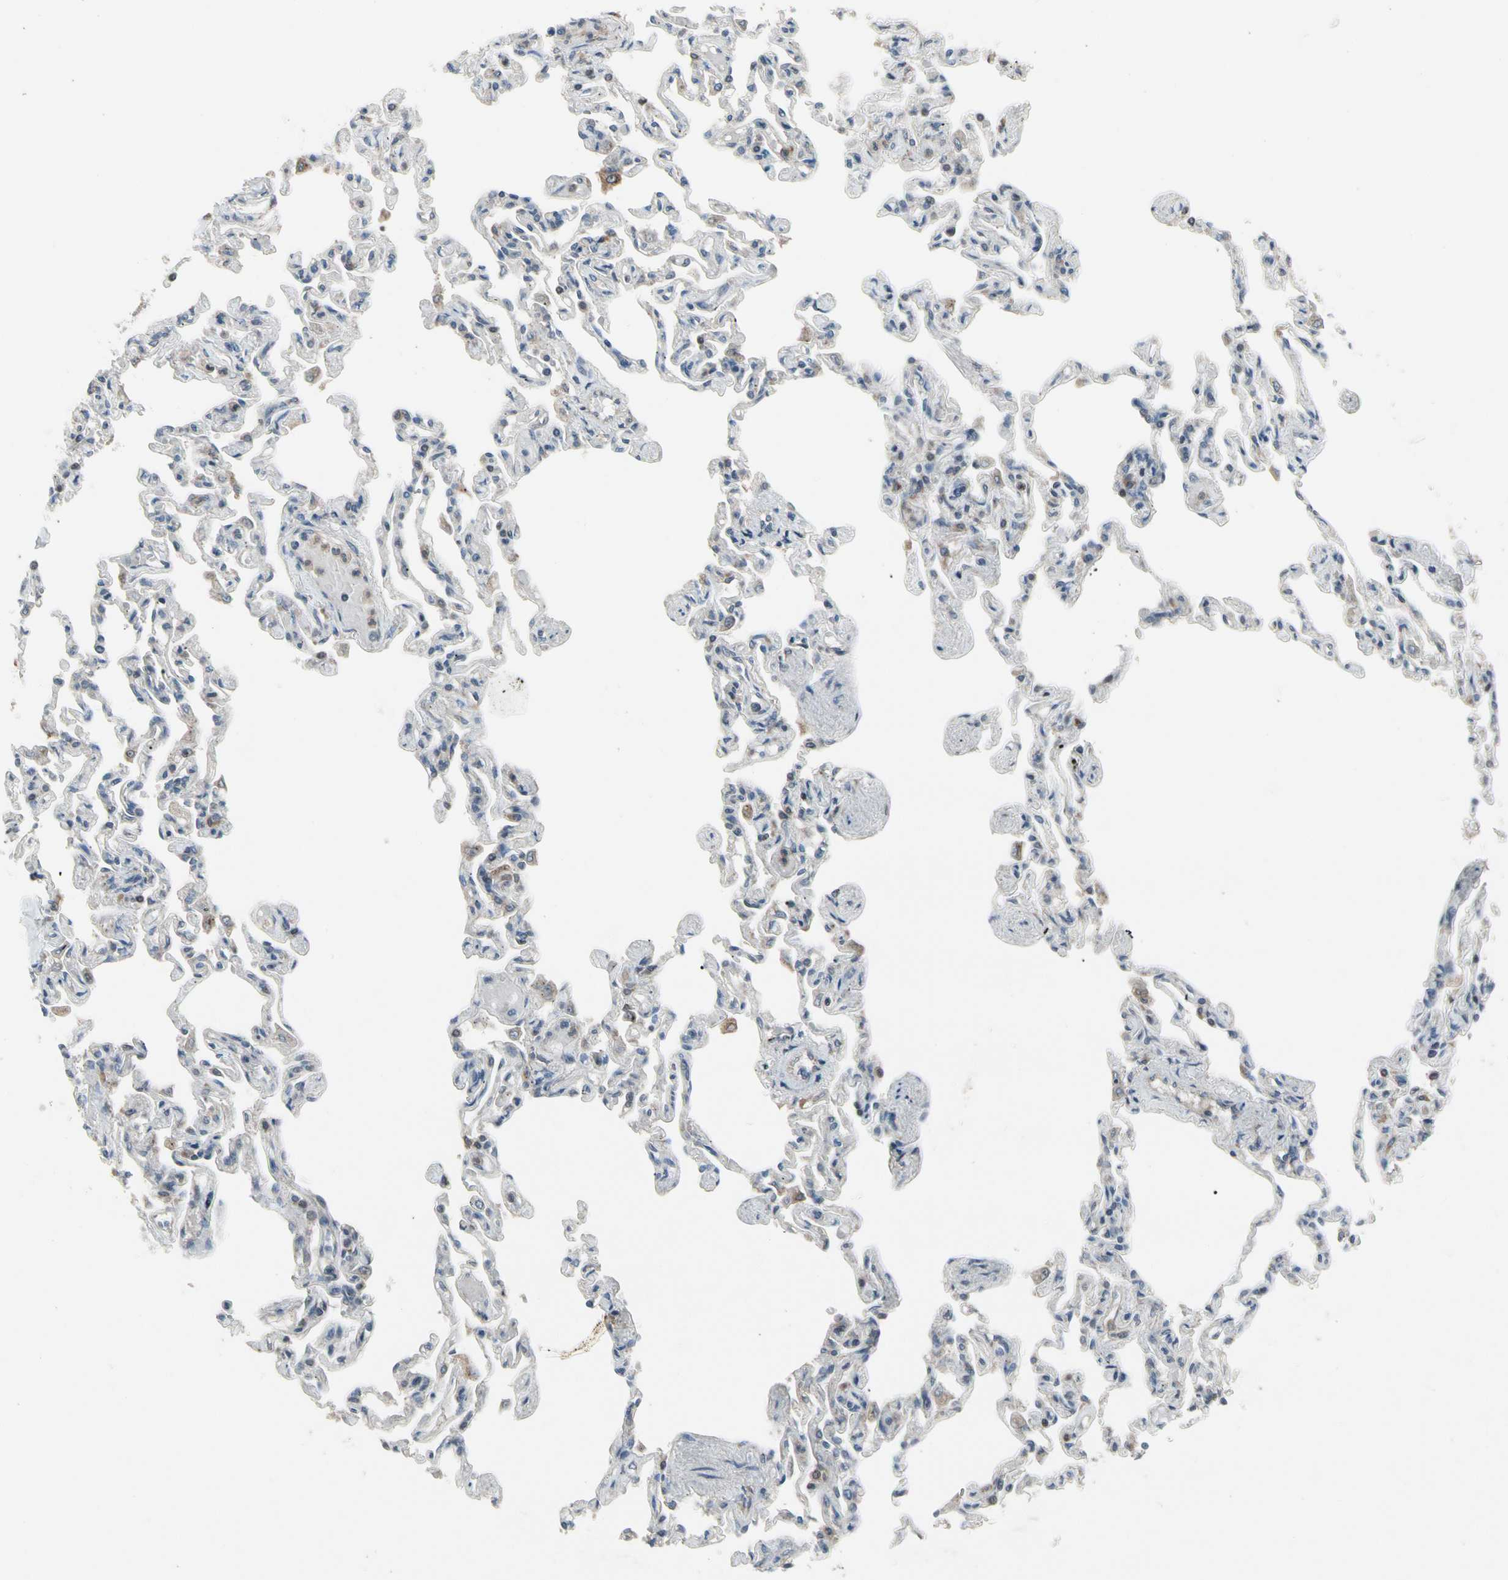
{"staining": {"intensity": "weak", "quantity": "<25%", "location": "cytoplasmic/membranous"}, "tissue": "lung", "cell_type": "Alveolar cells", "image_type": "normal", "snomed": [{"axis": "morphology", "description": "Normal tissue, NOS"}, {"axis": "topography", "description": "Lung"}], "caption": "High power microscopy image of an immunohistochemistry (IHC) image of unremarkable lung, revealing no significant expression in alveolar cells.", "gene": "NMI", "patient": {"sex": "male", "age": 21}}